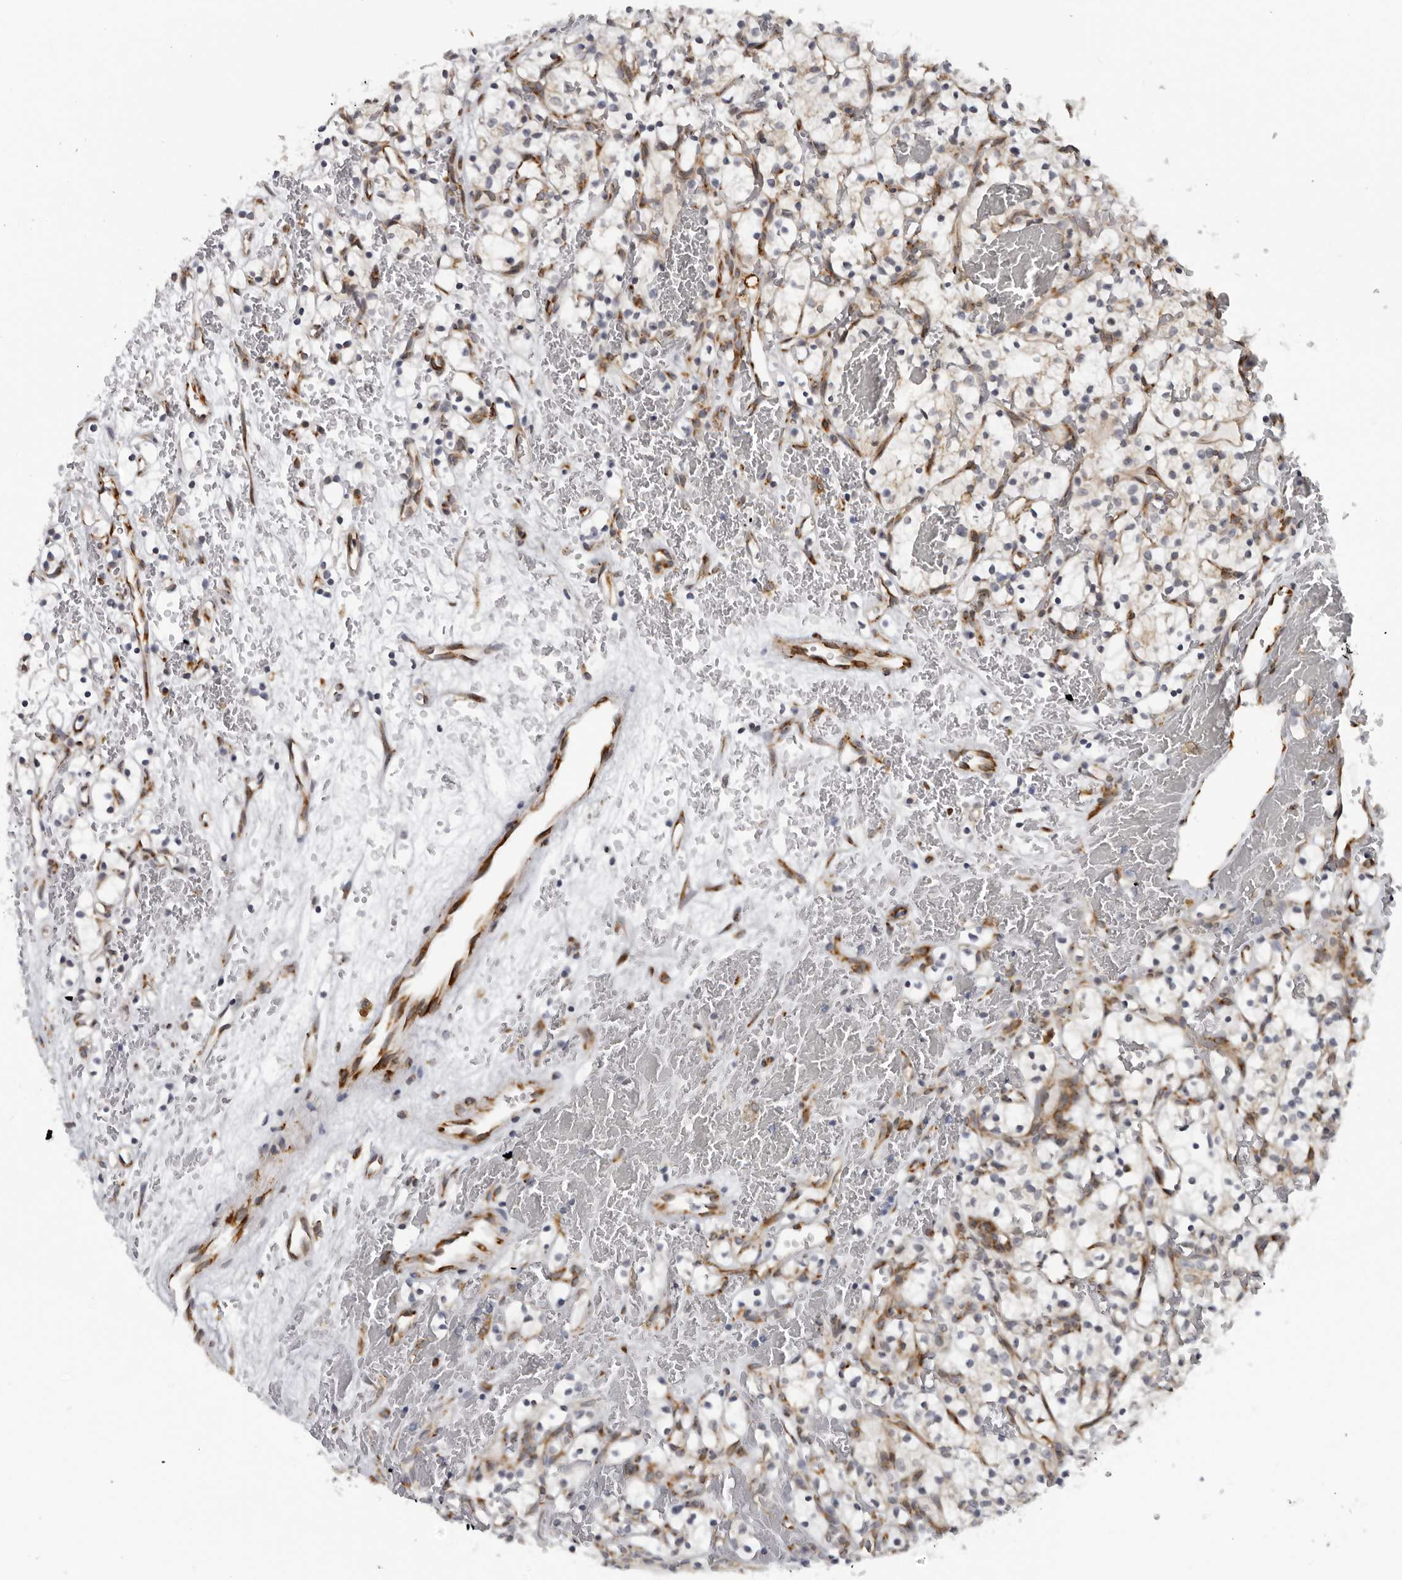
{"staining": {"intensity": "weak", "quantity": "<25%", "location": "cytoplasmic/membranous"}, "tissue": "renal cancer", "cell_type": "Tumor cells", "image_type": "cancer", "snomed": [{"axis": "morphology", "description": "Adenocarcinoma, NOS"}, {"axis": "topography", "description": "Kidney"}], "caption": "Immunohistochemistry (IHC) micrograph of renal cancer stained for a protein (brown), which displays no expression in tumor cells. (DAB (3,3'-diaminobenzidine) immunohistochemistry (IHC), high magnification).", "gene": "ALPK2", "patient": {"sex": "female", "age": 57}}